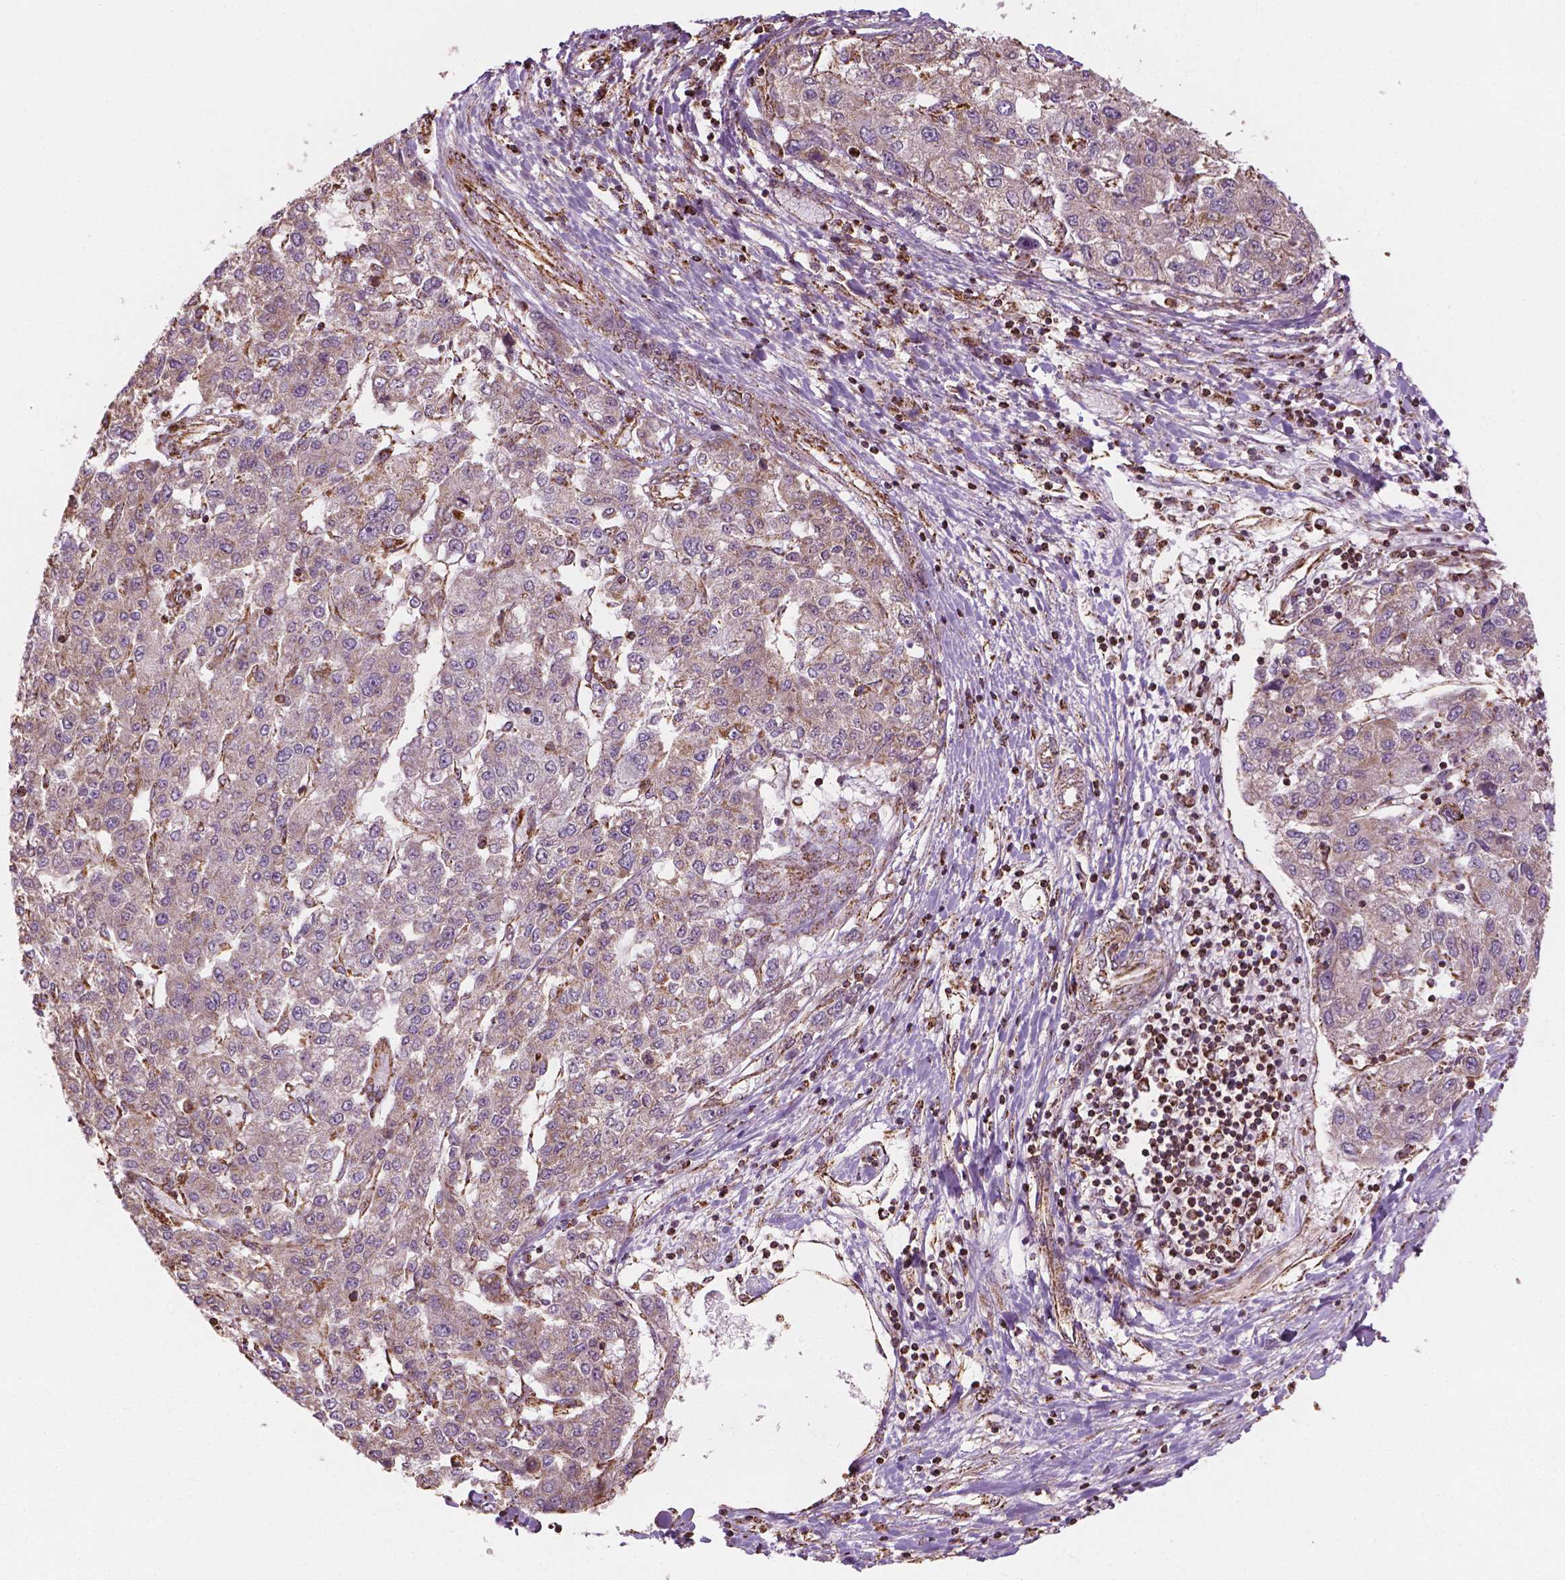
{"staining": {"intensity": "negative", "quantity": "none", "location": "none"}, "tissue": "liver cancer", "cell_type": "Tumor cells", "image_type": "cancer", "snomed": [{"axis": "morphology", "description": "Carcinoma, Hepatocellular, NOS"}, {"axis": "topography", "description": "Liver"}], "caption": "Liver cancer (hepatocellular carcinoma) was stained to show a protein in brown. There is no significant expression in tumor cells.", "gene": "HS3ST3A1", "patient": {"sex": "male", "age": 56}}